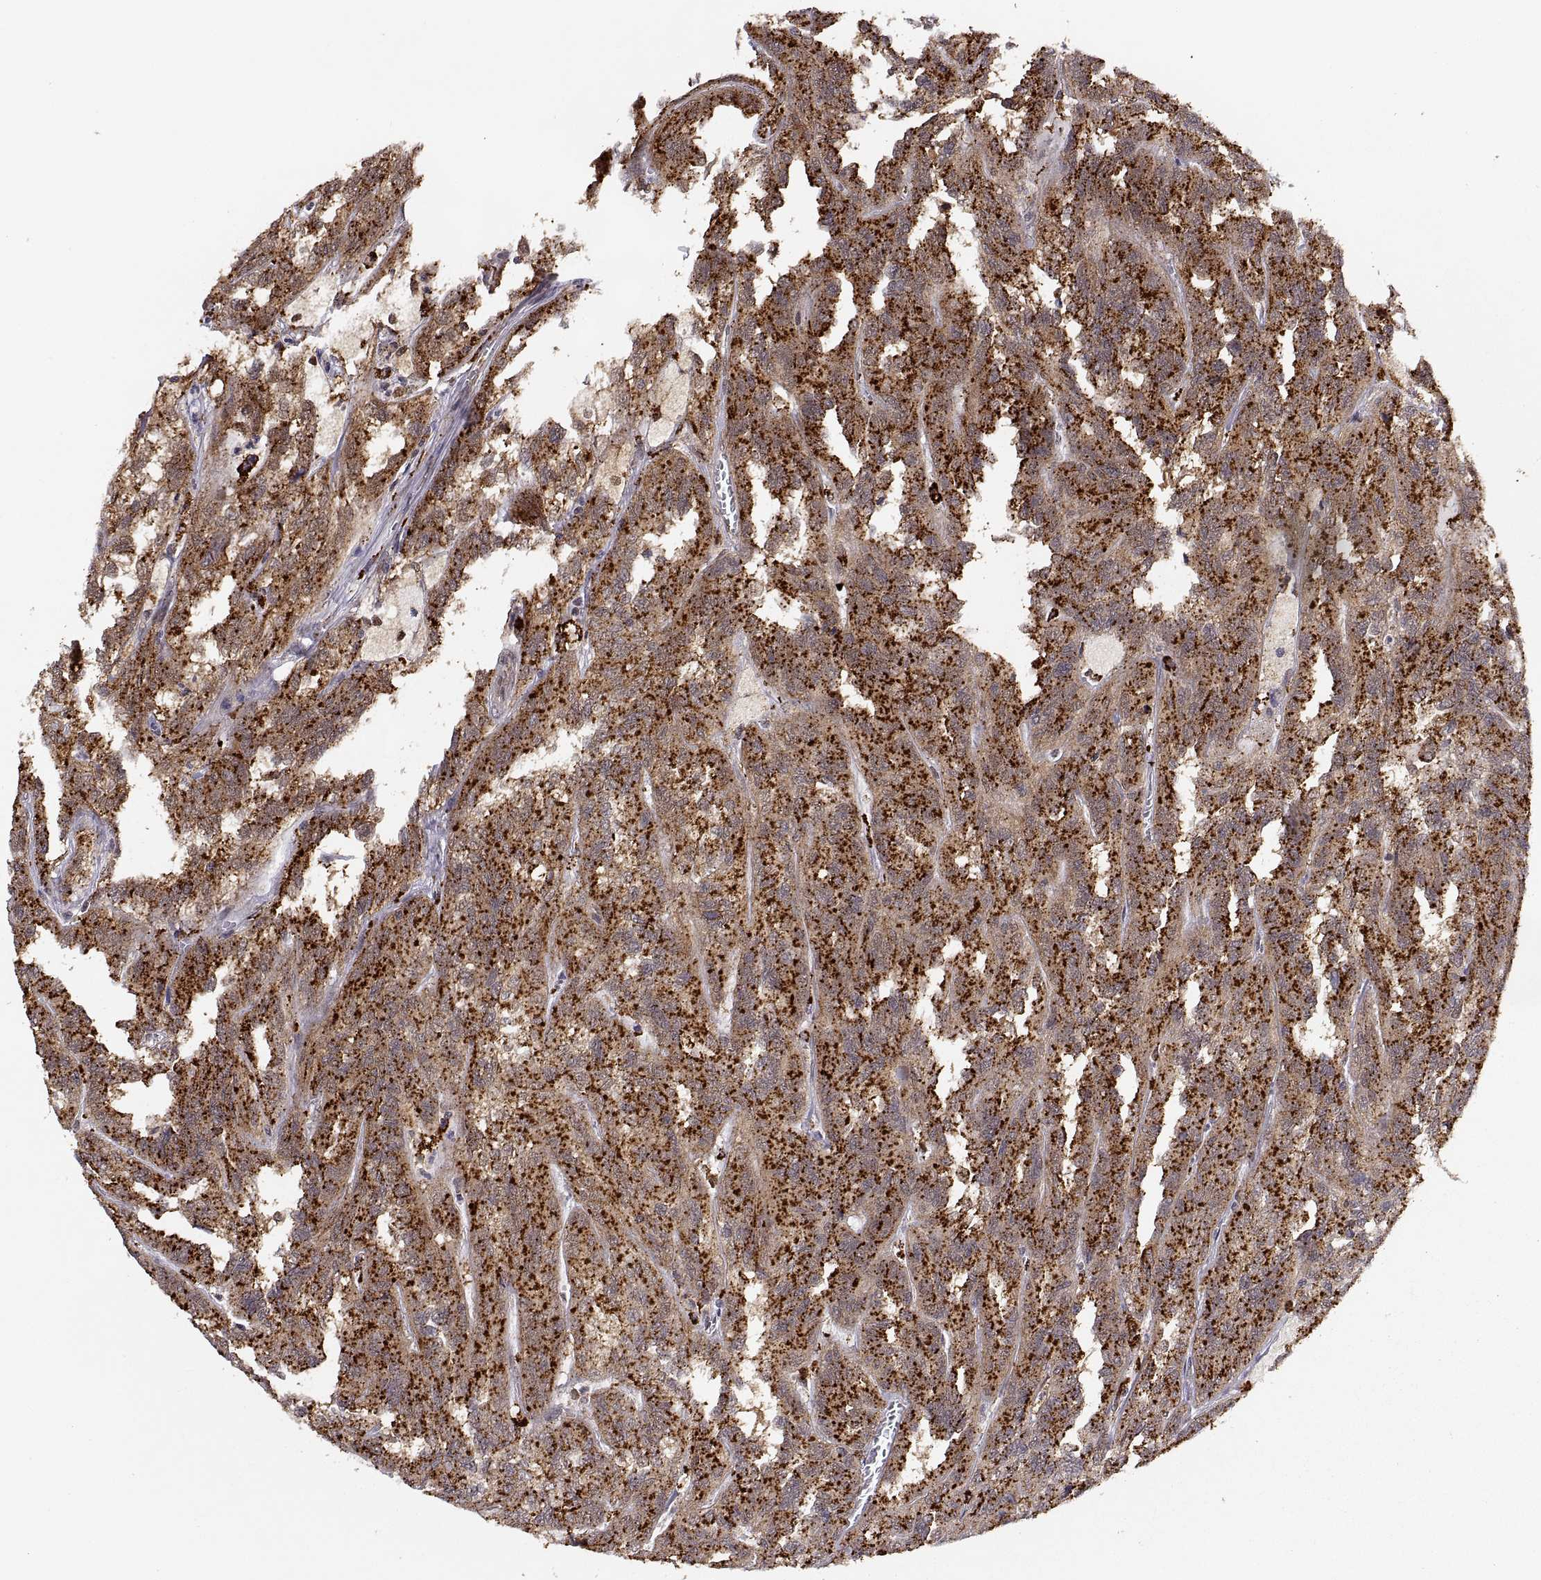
{"staining": {"intensity": "strong", "quantity": ">75%", "location": "cytoplasmic/membranous"}, "tissue": "renal cancer", "cell_type": "Tumor cells", "image_type": "cancer", "snomed": [{"axis": "morphology", "description": "Adenocarcinoma, NOS"}, {"axis": "topography", "description": "Kidney"}], "caption": "The histopathology image reveals immunohistochemical staining of renal cancer (adenocarcinoma). There is strong cytoplasmic/membranous staining is identified in about >75% of tumor cells.", "gene": "PSMC2", "patient": {"sex": "male", "age": 79}}